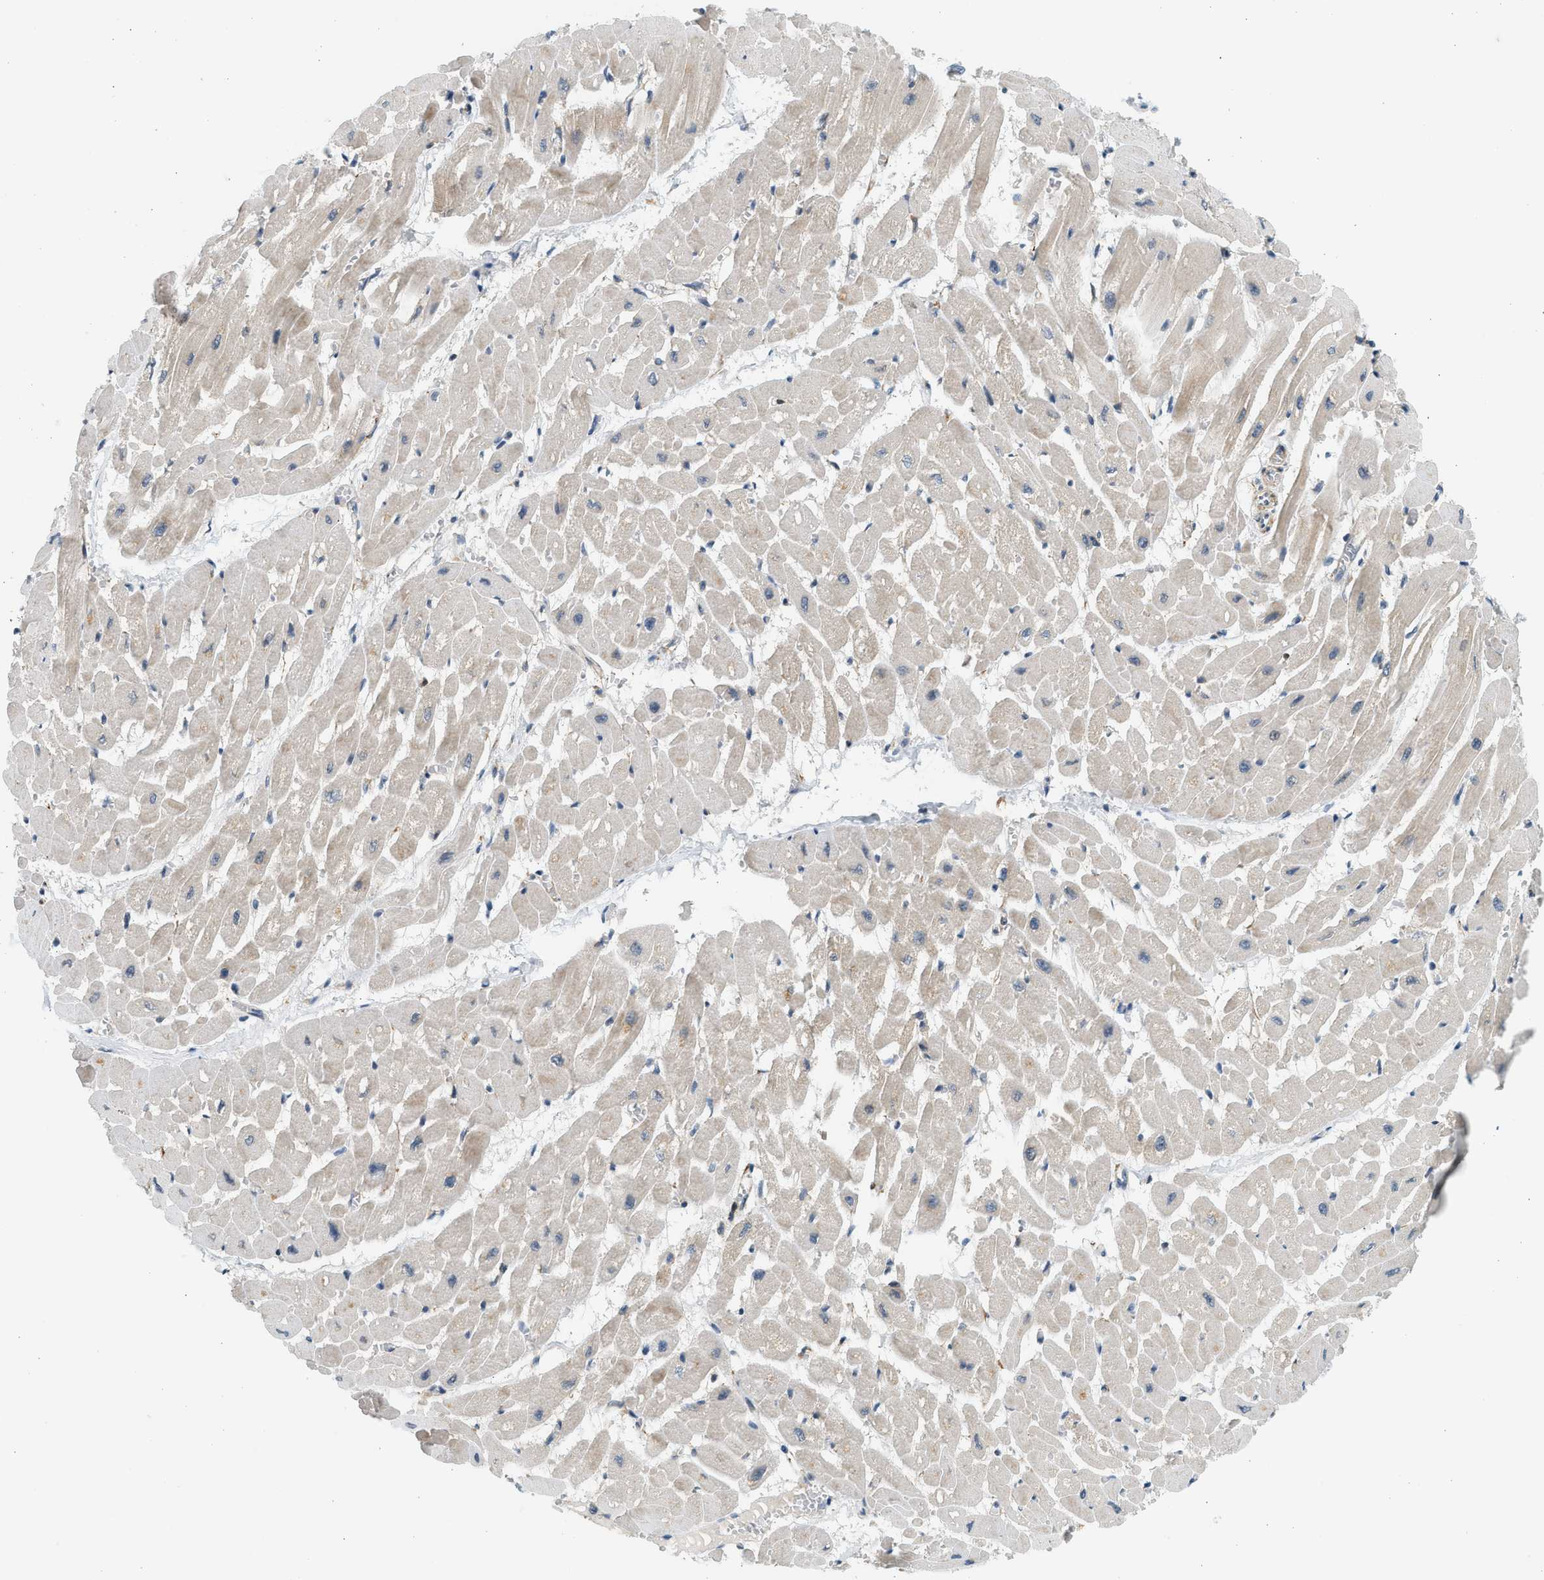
{"staining": {"intensity": "moderate", "quantity": "<25%", "location": "cytoplasmic/membranous"}, "tissue": "heart muscle", "cell_type": "Cardiomyocytes", "image_type": "normal", "snomed": [{"axis": "morphology", "description": "Normal tissue, NOS"}, {"axis": "topography", "description": "Heart"}], "caption": "High-power microscopy captured an immunohistochemistry (IHC) micrograph of benign heart muscle, revealing moderate cytoplasmic/membranous expression in about <25% of cardiomyocytes. The staining was performed using DAB (3,3'-diaminobenzidine), with brown indicating positive protein expression. Nuclei are stained blue with hematoxylin.", "gene": "KDELR2", "patient": {"sex": "male", "age": 45}}